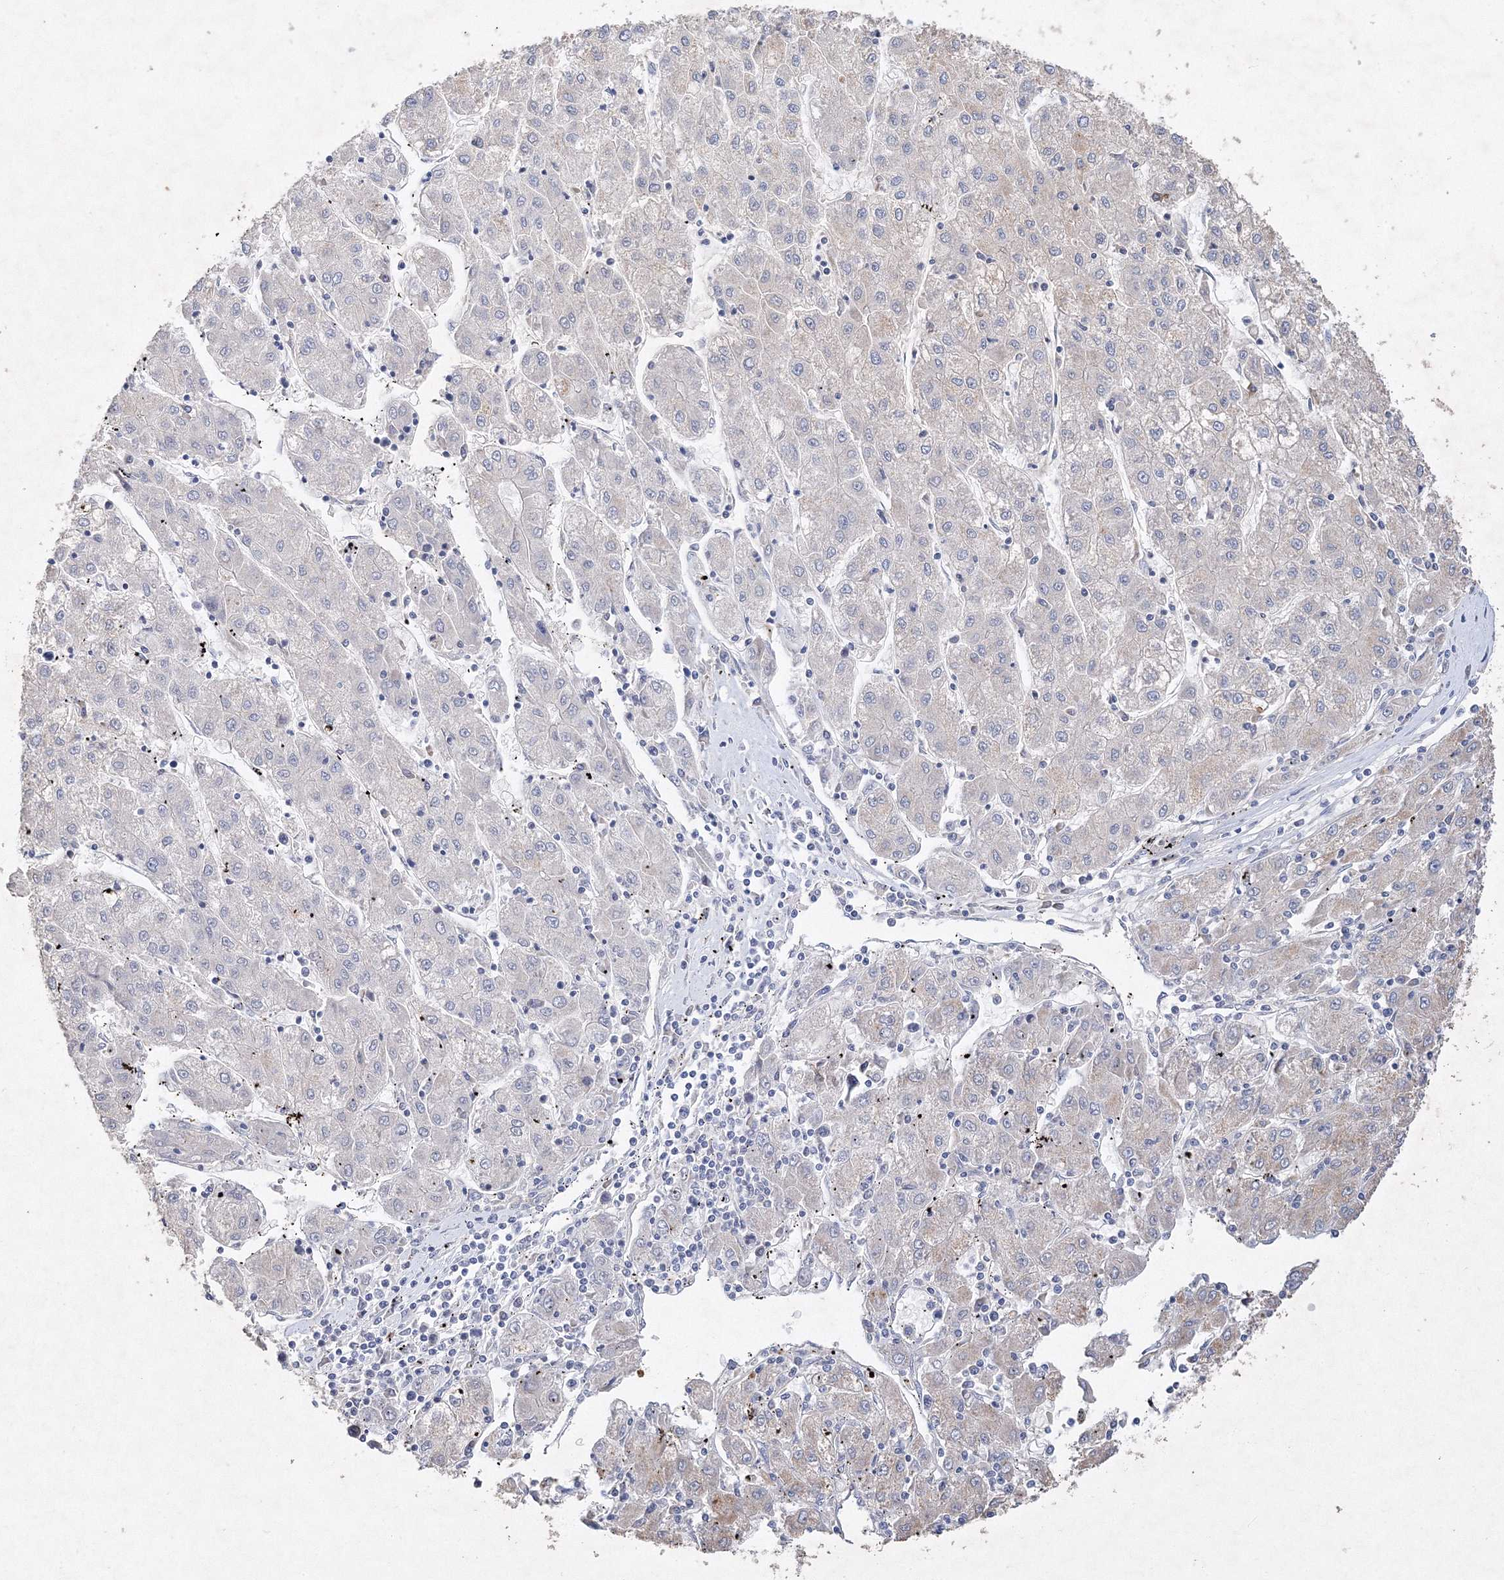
{"staining": {"intensity": "weak", "quantity": "<25%", "location": "cytoplasmic/membranous"}, "tissue": "liver cancer", "cell_type": "Tumor cells", "image_type": "cancer", "snomed": [{"axis": "morphology", "description": "Carcinoma, Hepatocellular, NOS"}, {"axis": "topography", "description": "Liver"}], "caption": "High magnification brightfield microscopy of liver cancer (hepatocellular carcinoma) stained with DAB (brown) and counterstained with hematoxylin (blue): tumor cells show no significant positivity. (DAB (3,3'-diaminobenzidine) IHC with hematoxylin counter stain).", "gene": "GLS", "patient": {"sex": "male", "age": 72}}